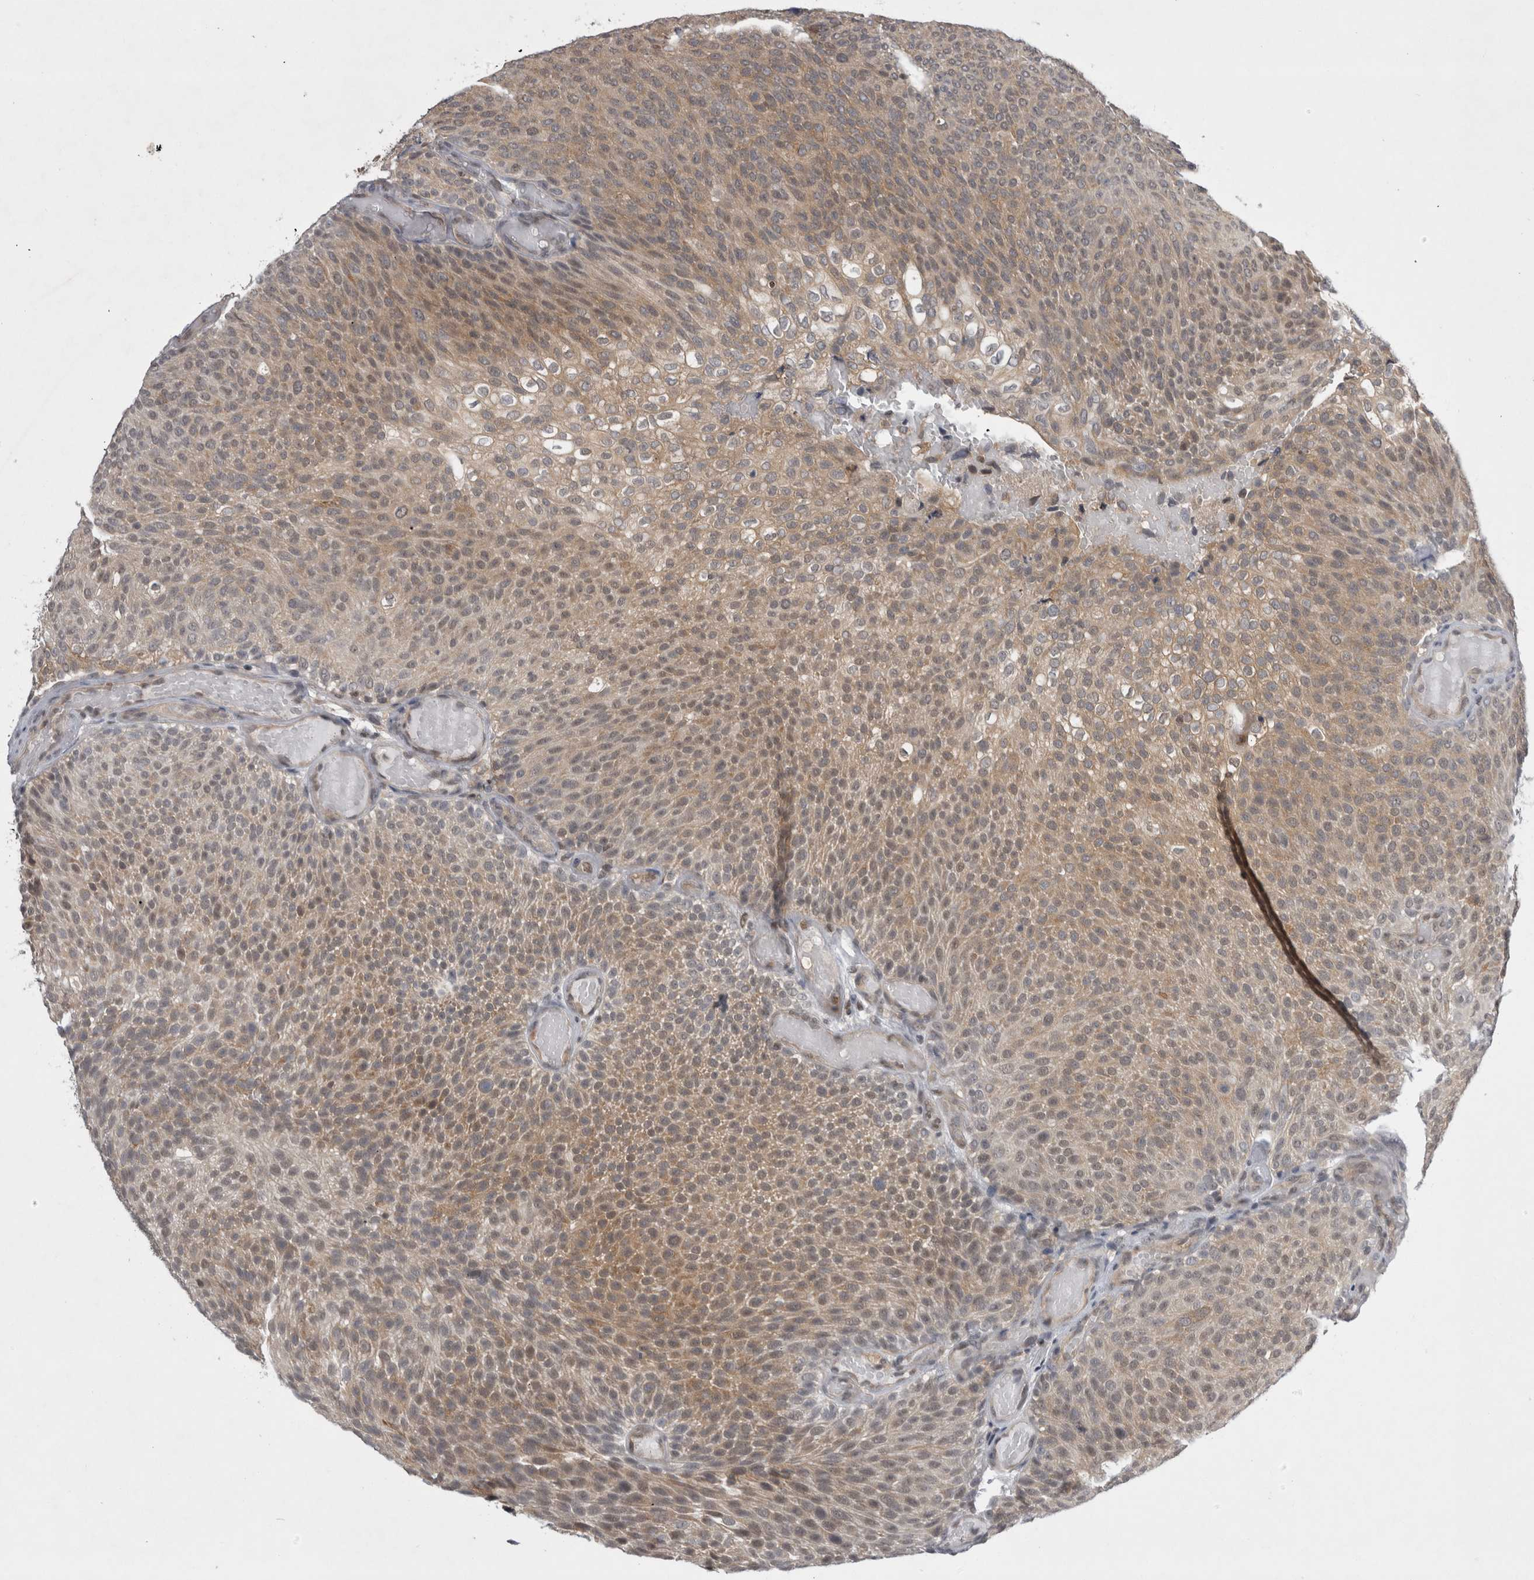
{"staining": {"intensity": "moderate", "quantity": ">75%", "location": "cytoplasmic/membranous"}, "tissue": "urothelial cancer", "cell_type": "Tumor cells", "image_type": "cancer", "snomed": [{"axis": "morphology", "description": "Urothelial carcinoma, Low grade"}, {"axis": "topography", "description": "Urinary bladder"}], "caption": "The micrograph exhibits immunohistochemical staining of urothelial cancer. There is moderate cytoplasmic/membranous positivity is present in about >75% of tumor cells.", "gene": "PSMB2", "patient": {"sex": "male", "age": 78}}